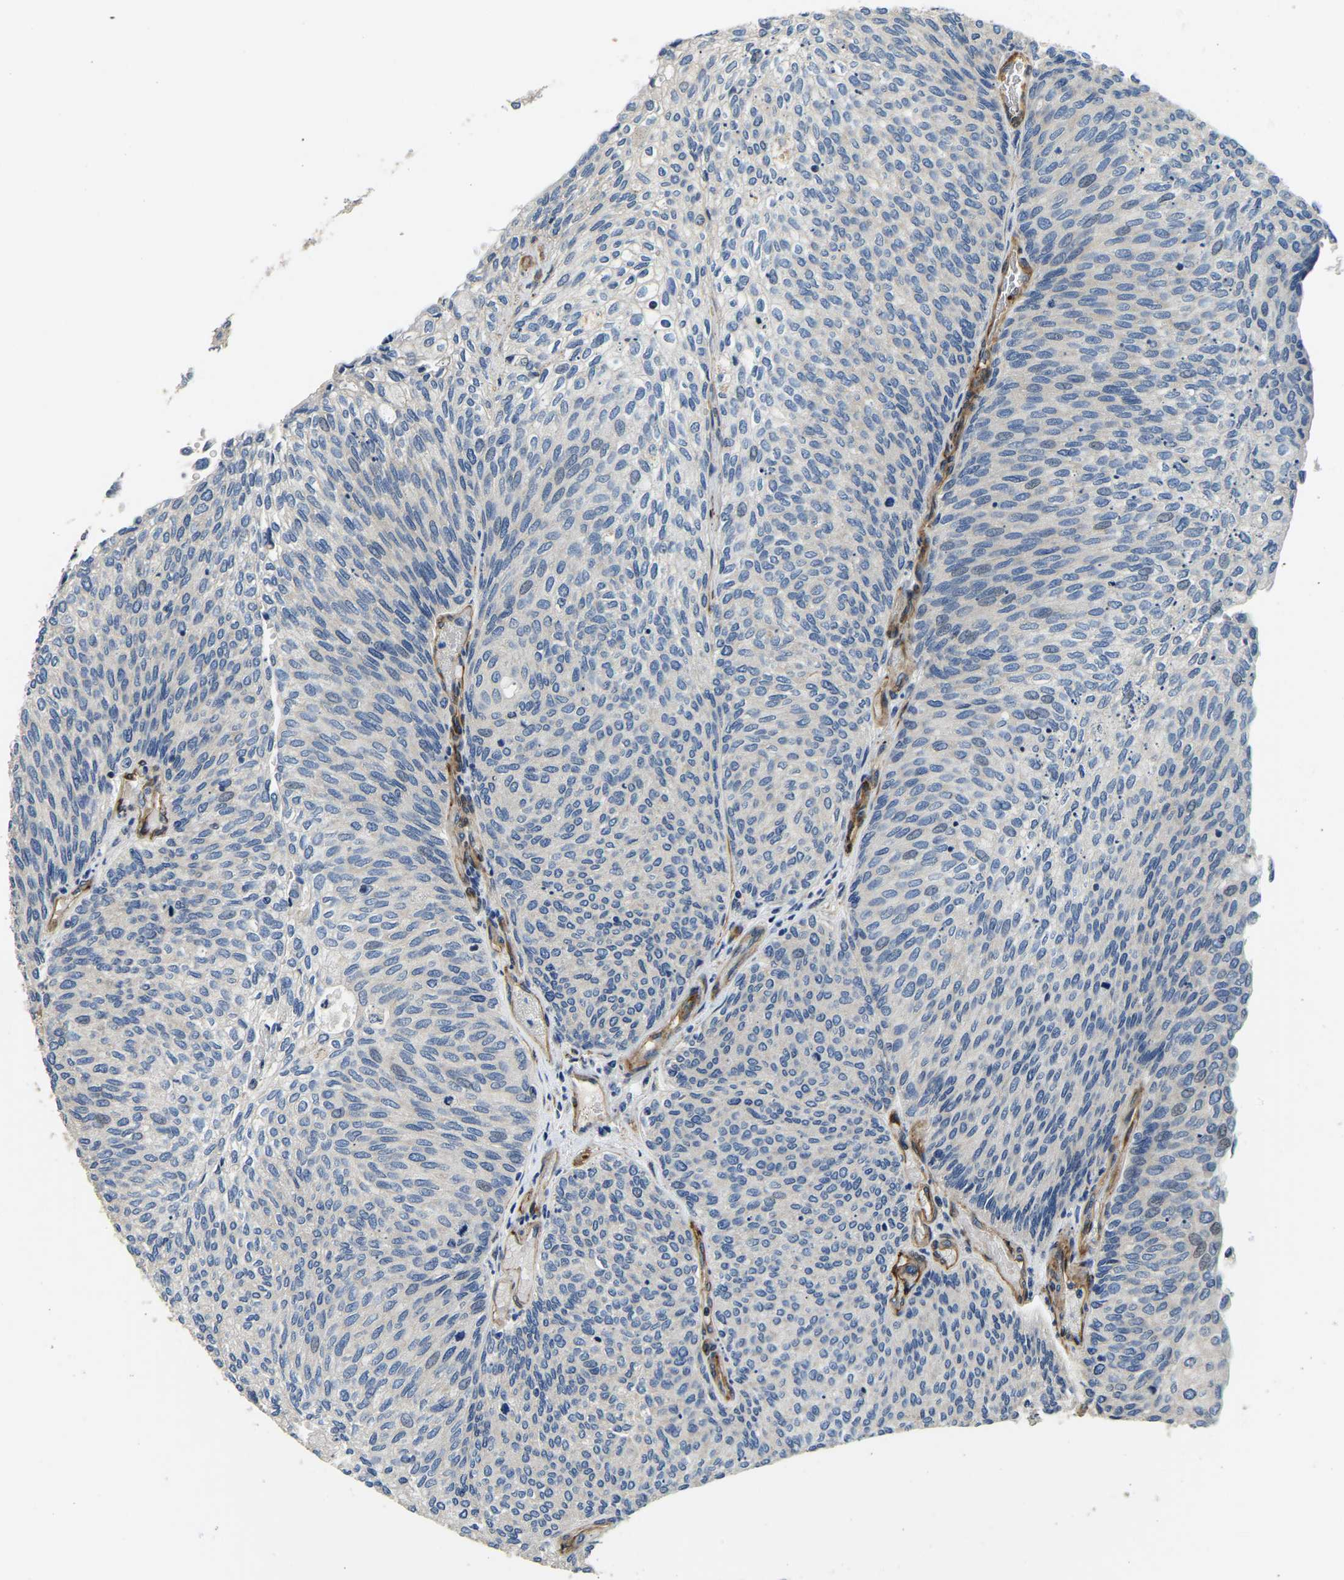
{"staining": {"intensity": "negative", "quantity": "none", "location": "none"}, "tissue": "urothelial cancer", "cell_type": "Tumor cells", "image_type": "cancer", "snomed": [{"axis": "morphology", "description": "Urothelial carcinoma, Low grade"}, {"axis": "topography", "description": "Urinary bladder"}], "caption": "Tumor cells show no significant positivity in urothelial cancer.", "gene": "RNF39", "patient": {"sex": "female", "age": 79}}